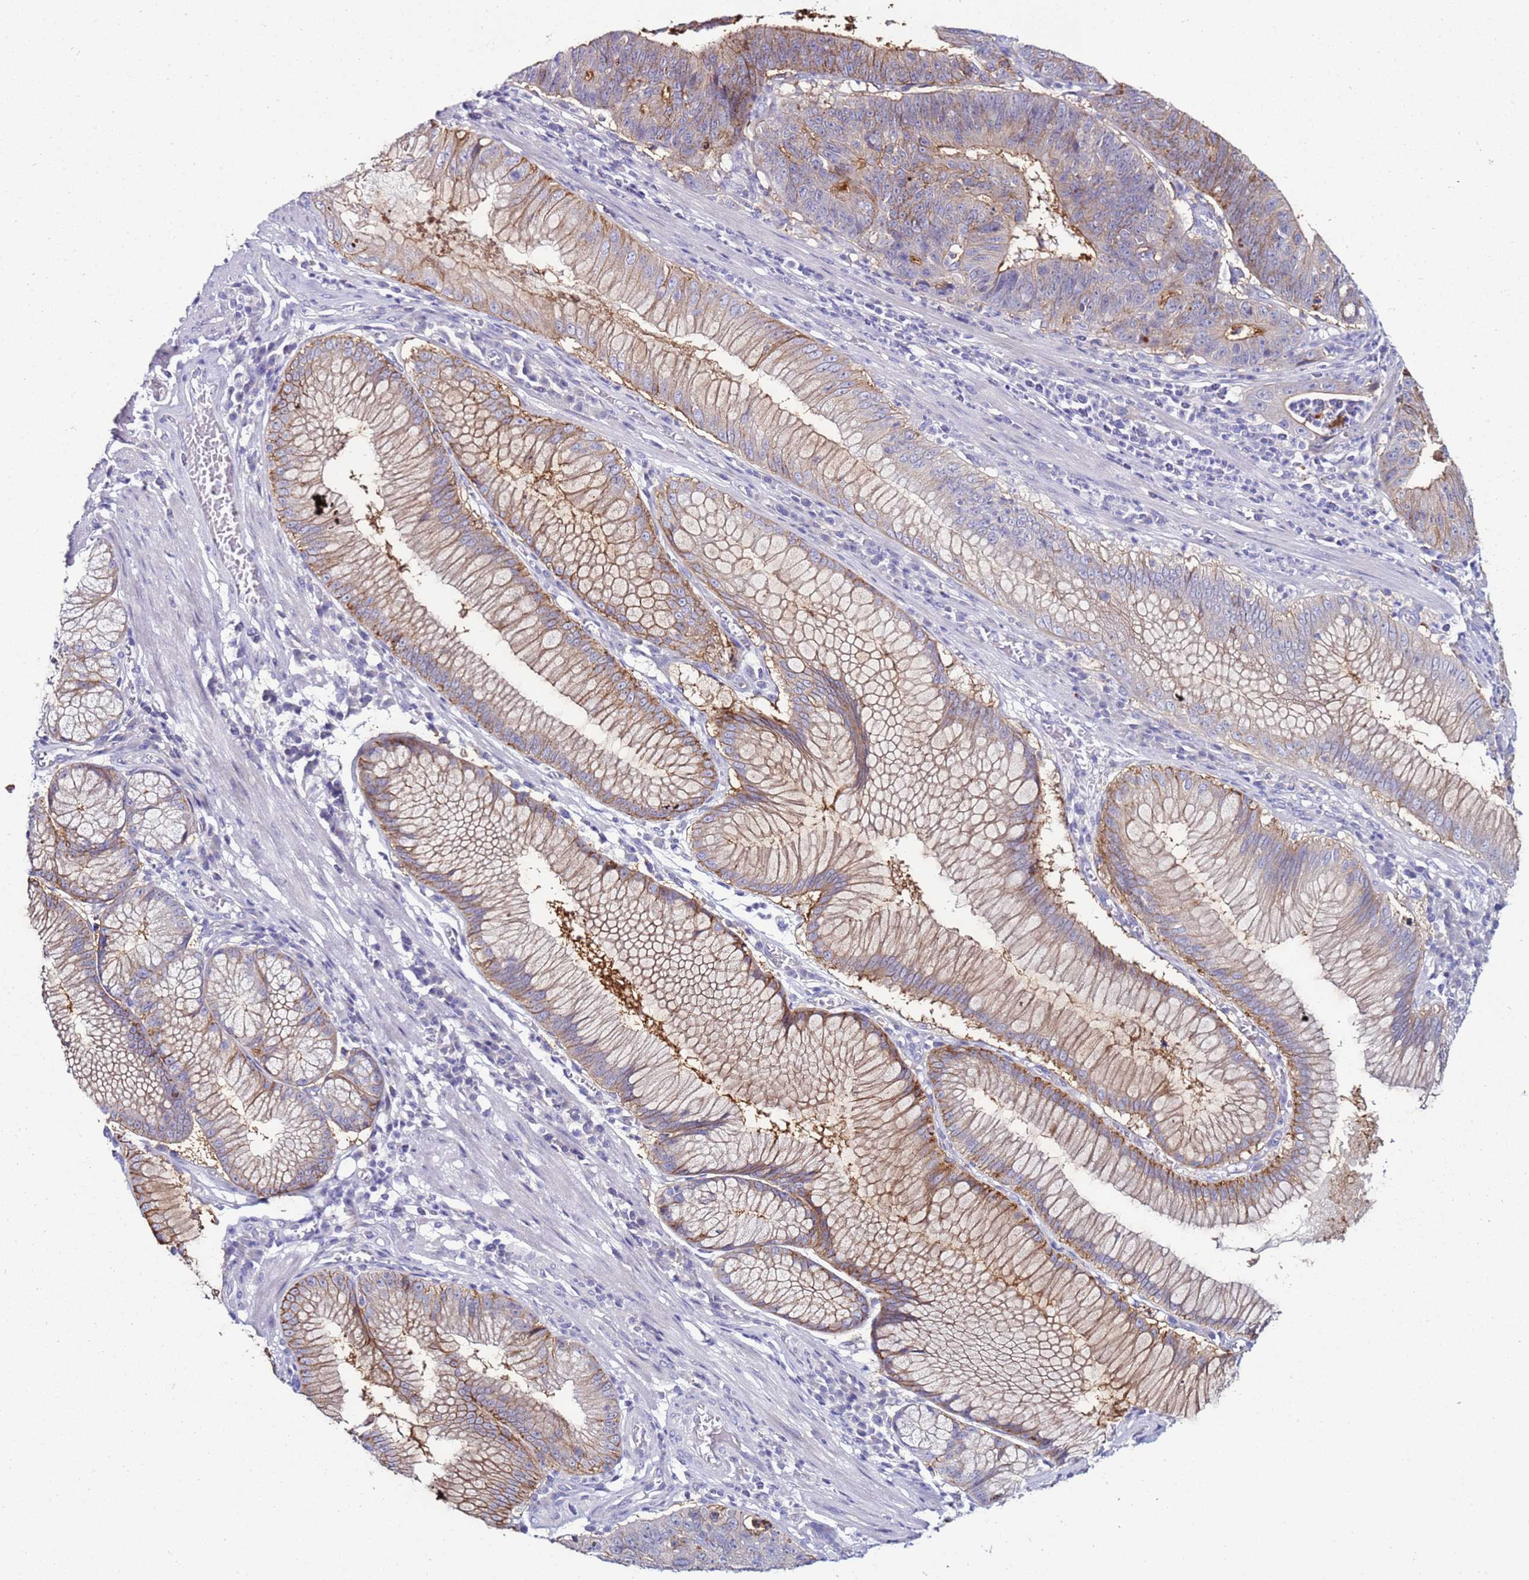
{"staining": {"intensity": "moderate", "quantity": "25%-75%", "location": "cytoplasmic/membranous"}, "tissue": "stomach cancer", "cell_type": "Tumor cells", "image_type": "cancer", "snomed": [{"axis": "morphology", "description": "Adenocarcinoma, NOS"}, {"axis": "topography", "description": "Stomach"}], "caption": "Stomach cancer (adenocarcinoma) stained with a protein marker reveals moderate staining in tumor cells.", "gene": "GPN3", "patient": {"sex": "male", "age": 59}}